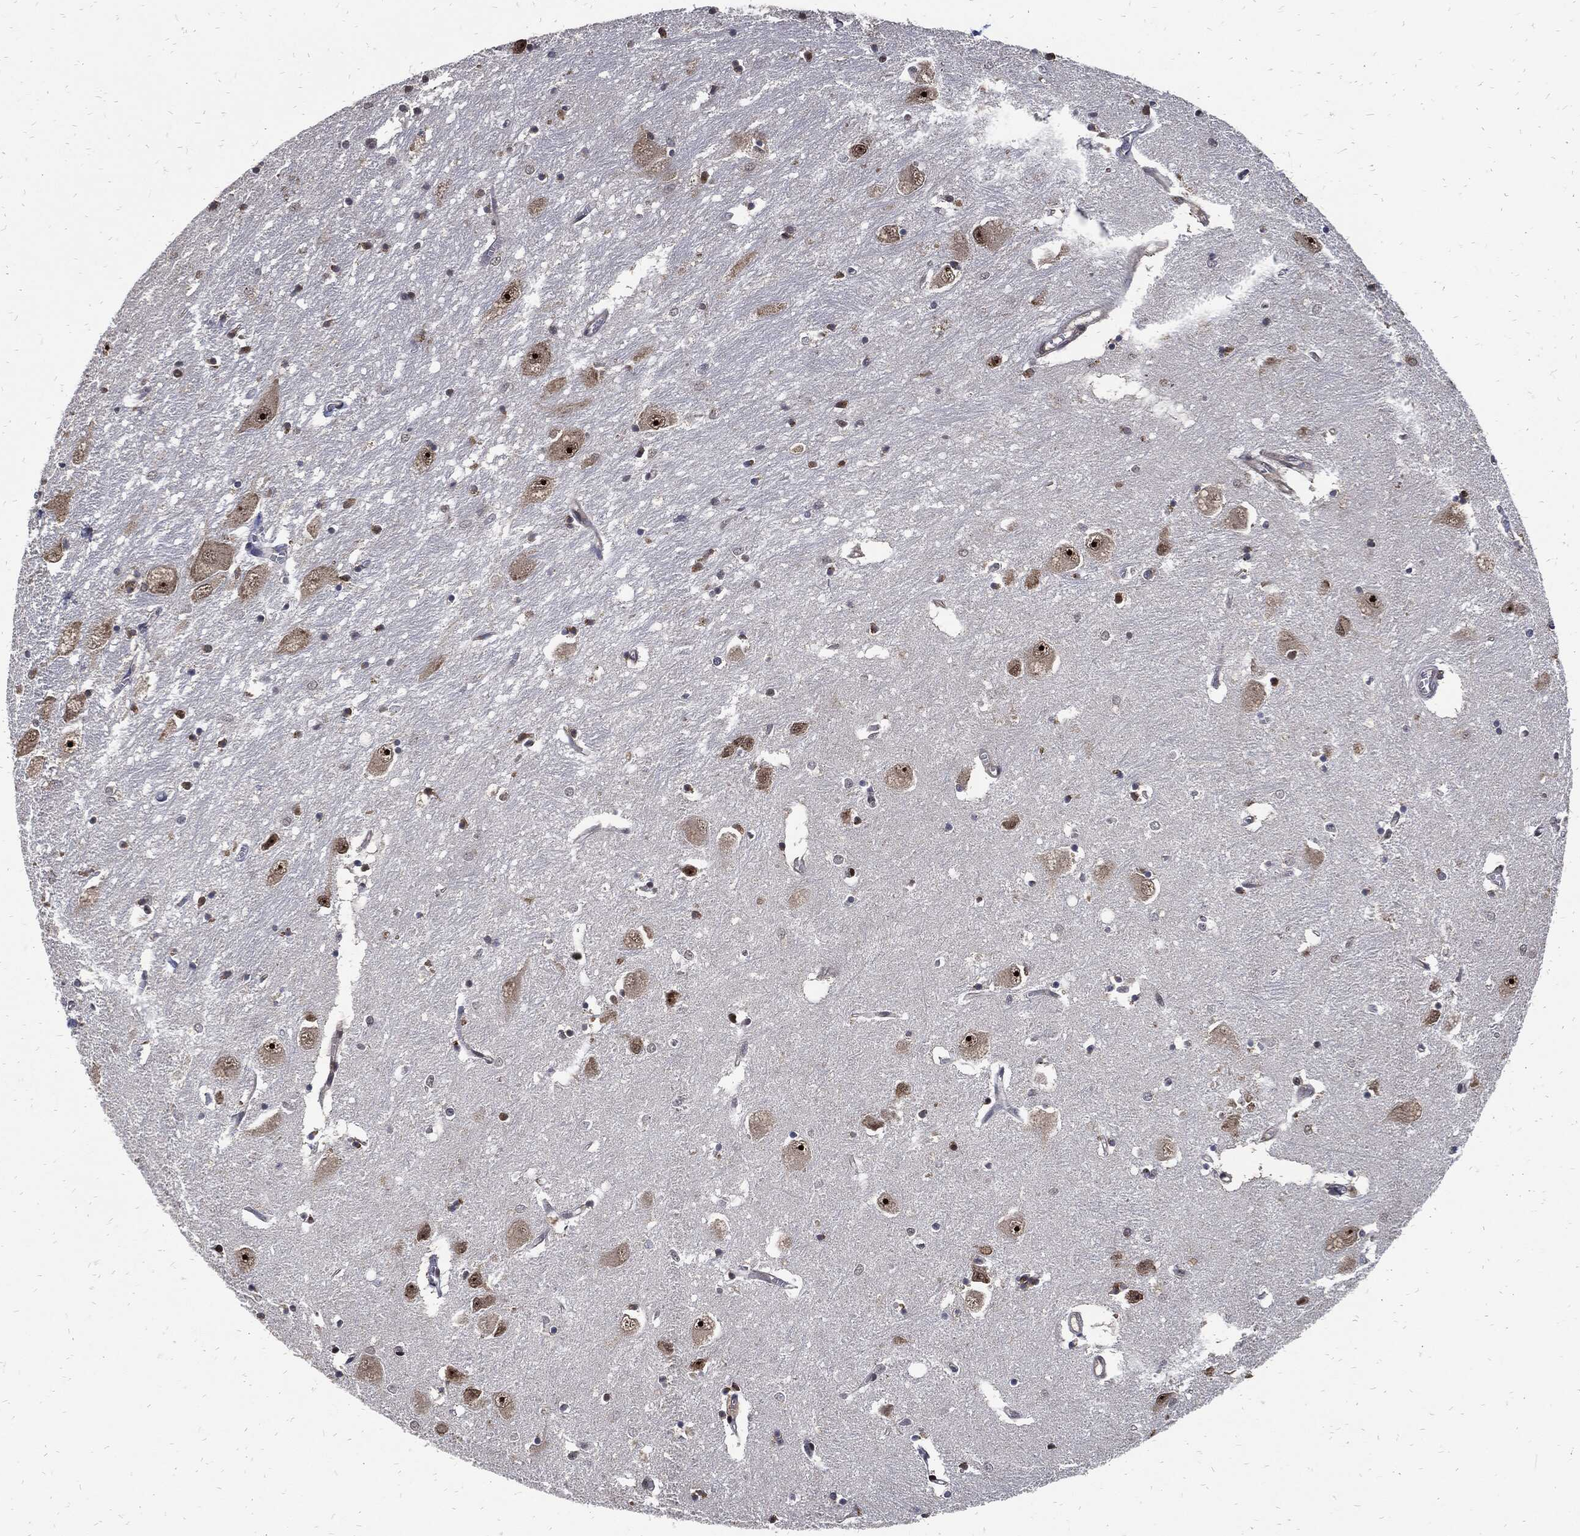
{"staining": {"intensity": "strong", "quantity": "<25%", "location": "nuclear"}, "tissue": "caudate", "cell_type": "Glial cells", "image_type": "normal", "snomed": [{"axis": "morphology", "description": "Normal tissue, NOS"}, {"axis": "topography", "description": "Lateral ventricle wall"}], "caption": "This is an image of IHC staining of benign caudate, which shows strong expression in the nuclear of glial cells.", "gene": "ZNF775", "patient": {"sex": "male", "age": 54}}